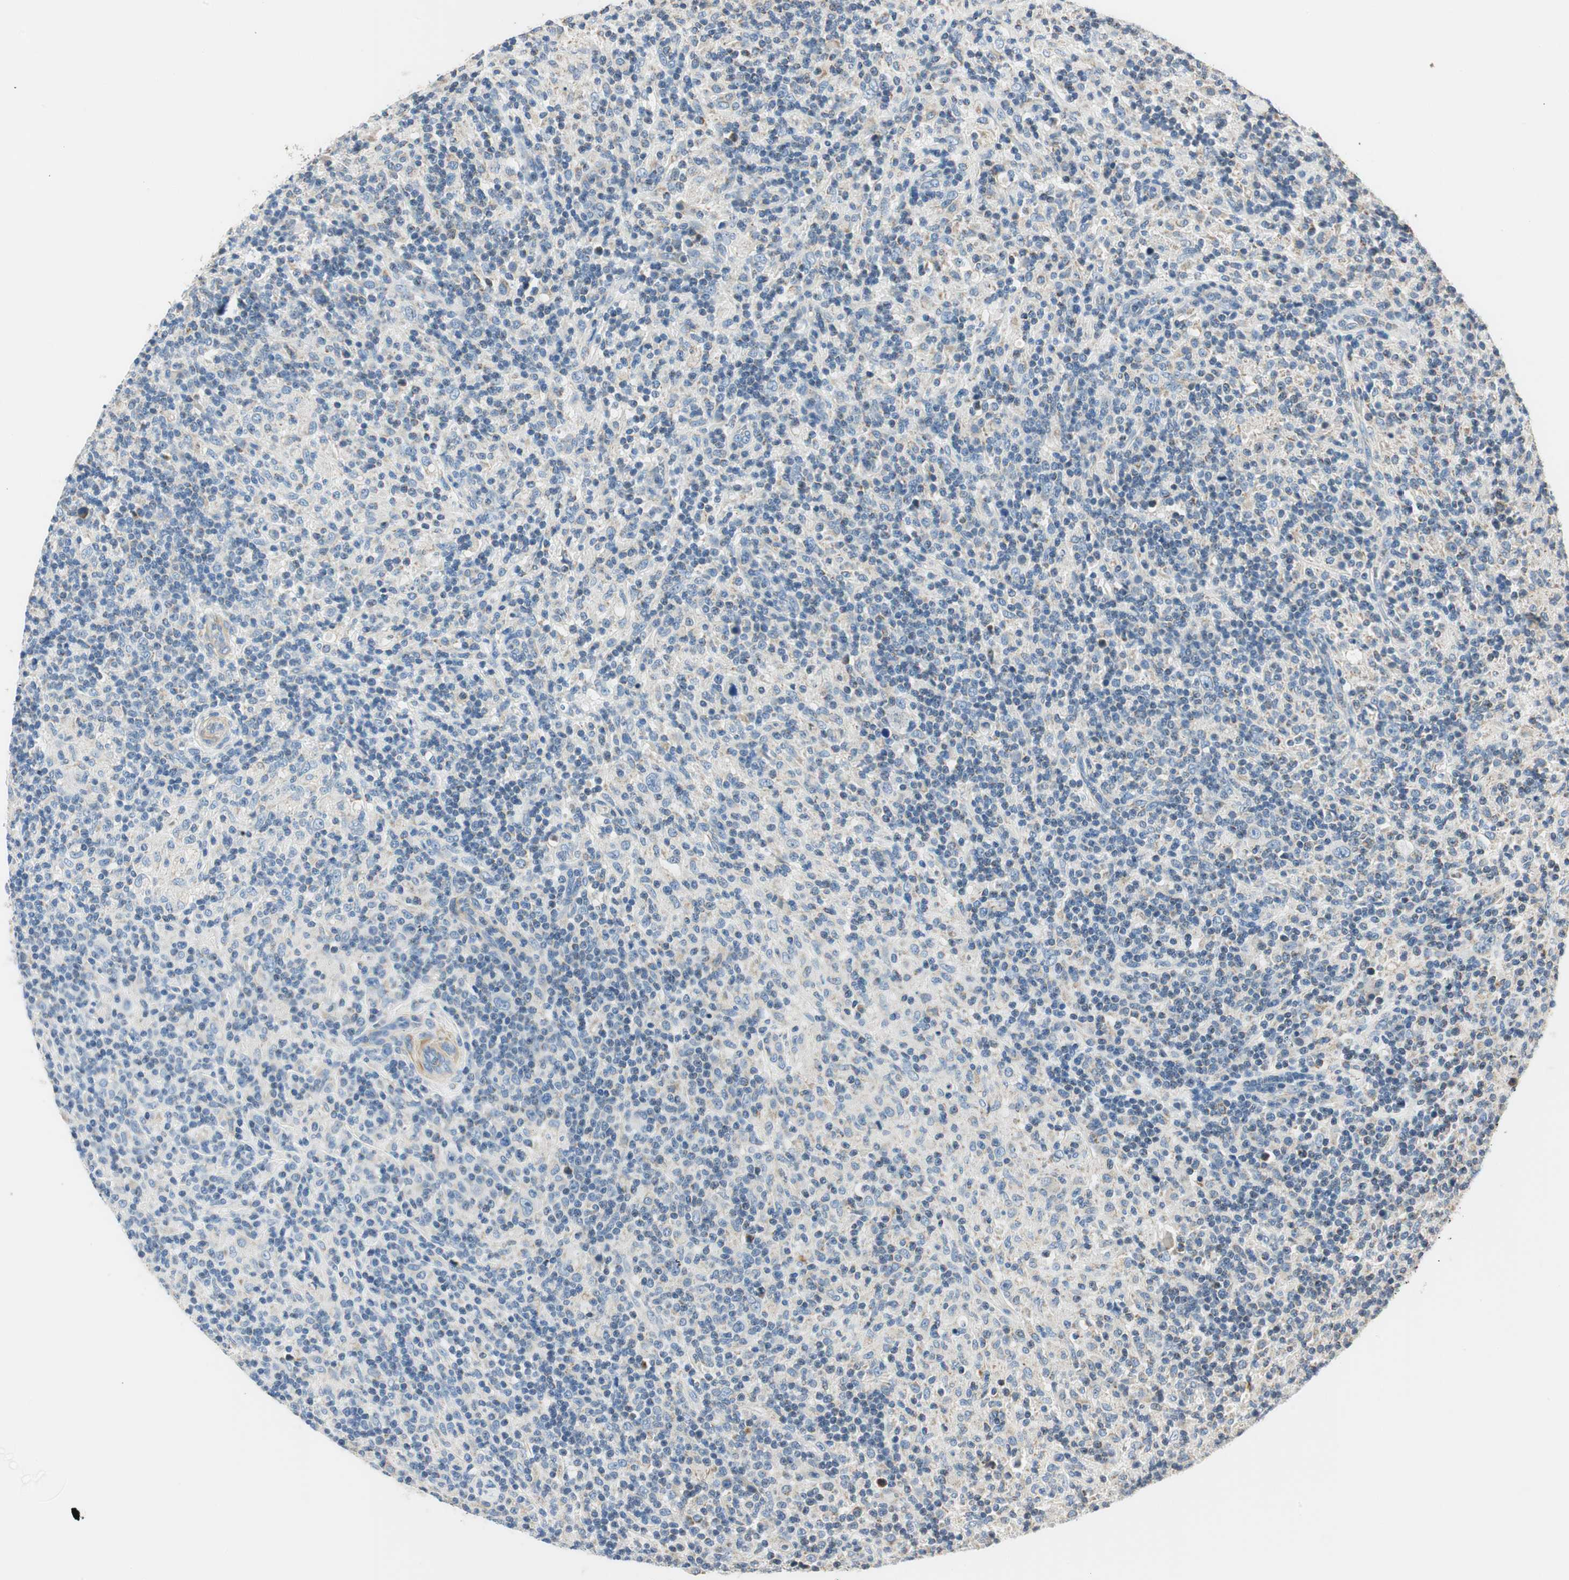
{"staining": {"intensity": "negative", "quantity": "none", "location": "none"}, "tissue": "lymphoma", "cell_type": "Tumor cells", "image_type": "cancer", "snomed": [{"axis": "morphology", "description": "Hodgkin's disease, NOS"}, {"axis": "topography", "description": "Lymph node"}], "caption": "Immunohistochemical staining of Hodgkin's disease displays no significant staining in tumor cells.", "gene": "RORB", "patient": {"sex": "male", "age": 70}}